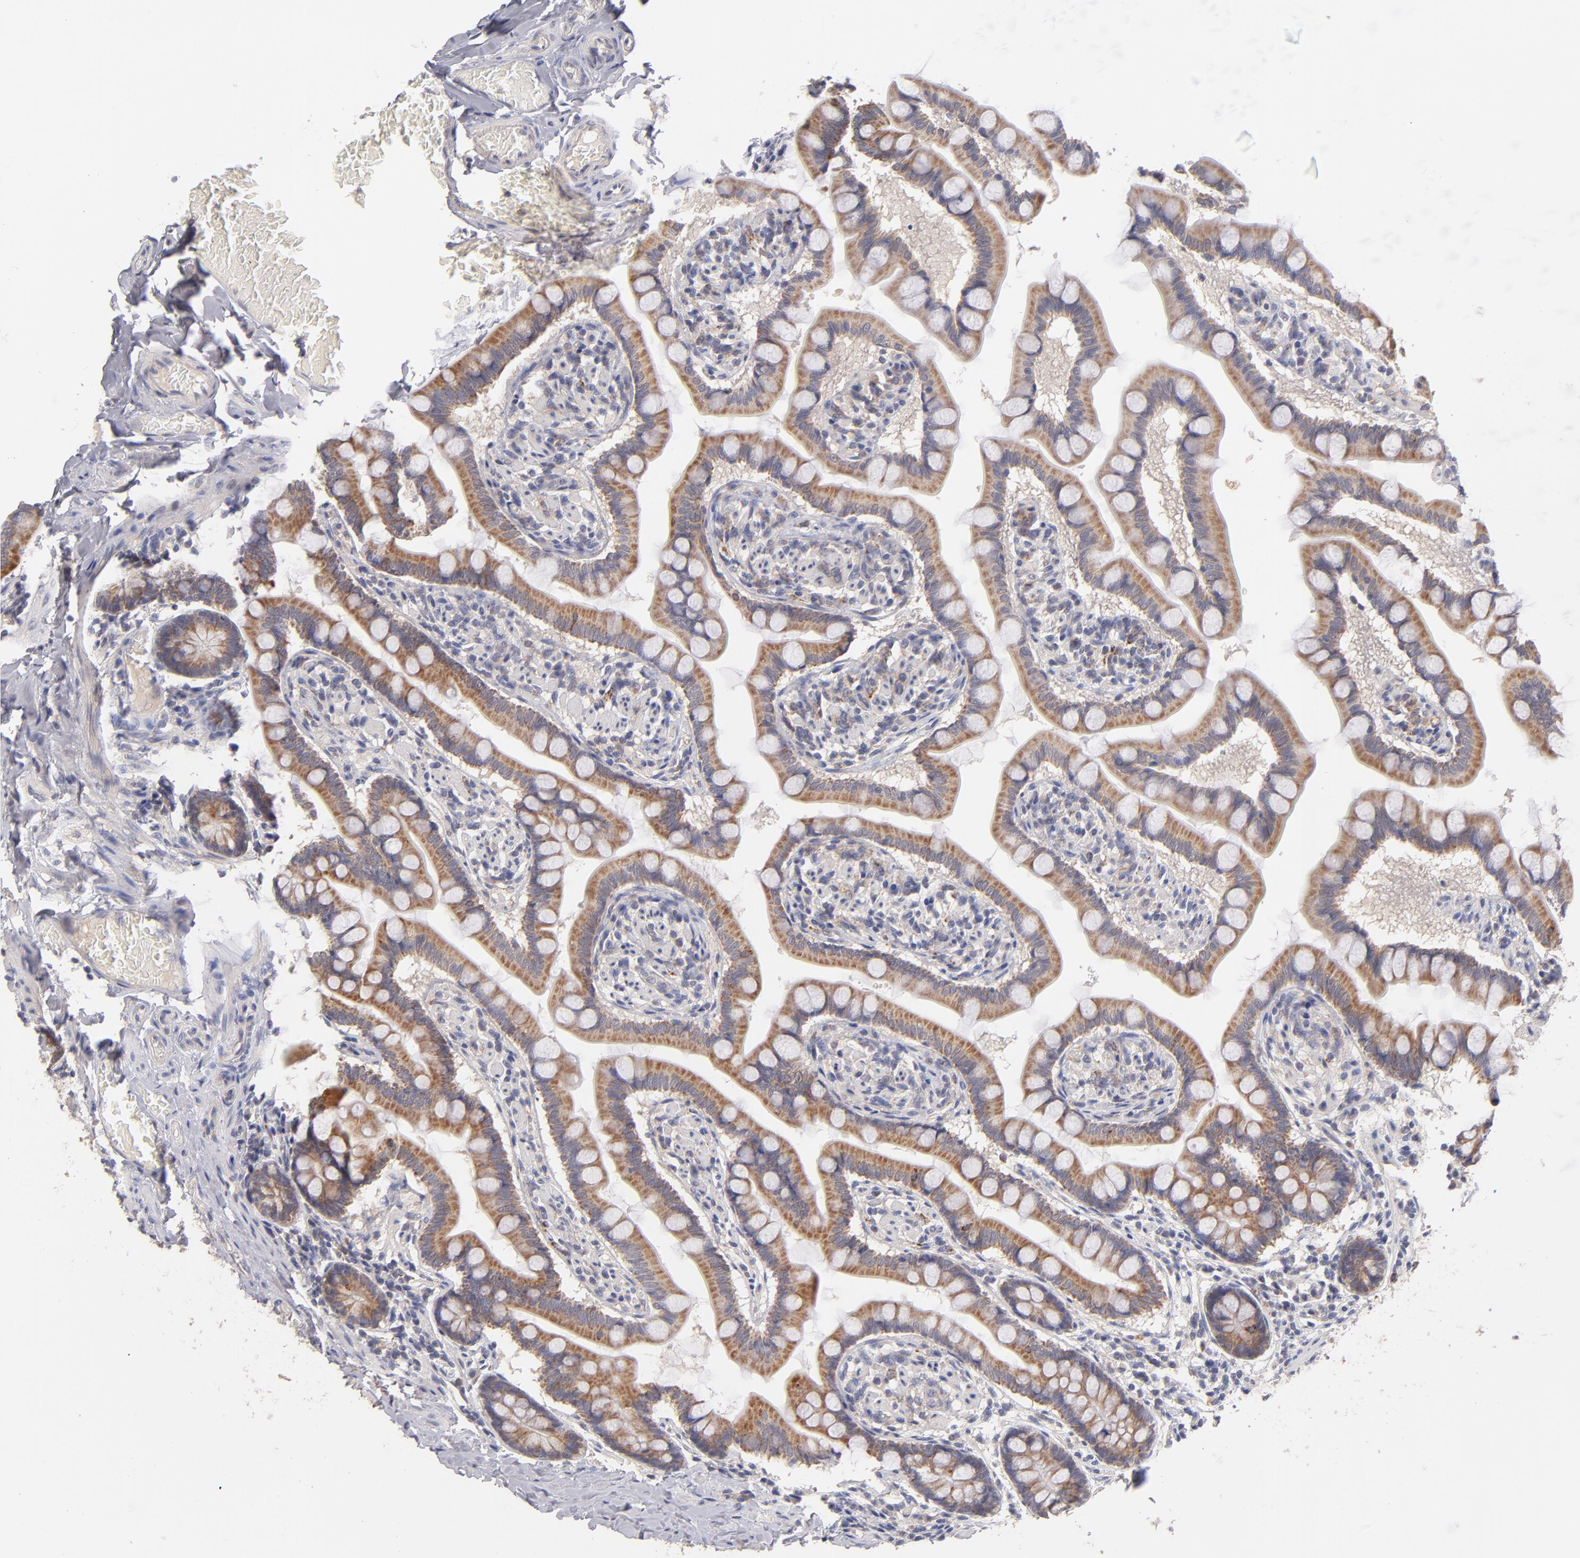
{"staining": {"intensity": "moderate", "quantity": ">75%", "location": "cytoplasmic/membranous"}, "tissue": "small intestine", "cell_type": "Glandular cells", "image_type": "normal", "snomed": [{"axis": "morphology", "description": "Normal tissue, NOS"}, {"axis": "topography", "description": "Small intestine"}], "caption": "High-magnification brightfield microscopy of unremarkable small intestine stained with DAB (3,3'-diaminobenzidine) (brown) and counterstained with hematoxylin (blue). glandular cells exhibit moderate cytoplasmic/membranous staining is identified in about>75% of cells. Immunohistochemistry (ihc) stains the protein in brown and the nuclei are stained blue.", "gene": "HCCS", "patient": {"sex": "male", "age": 41}}